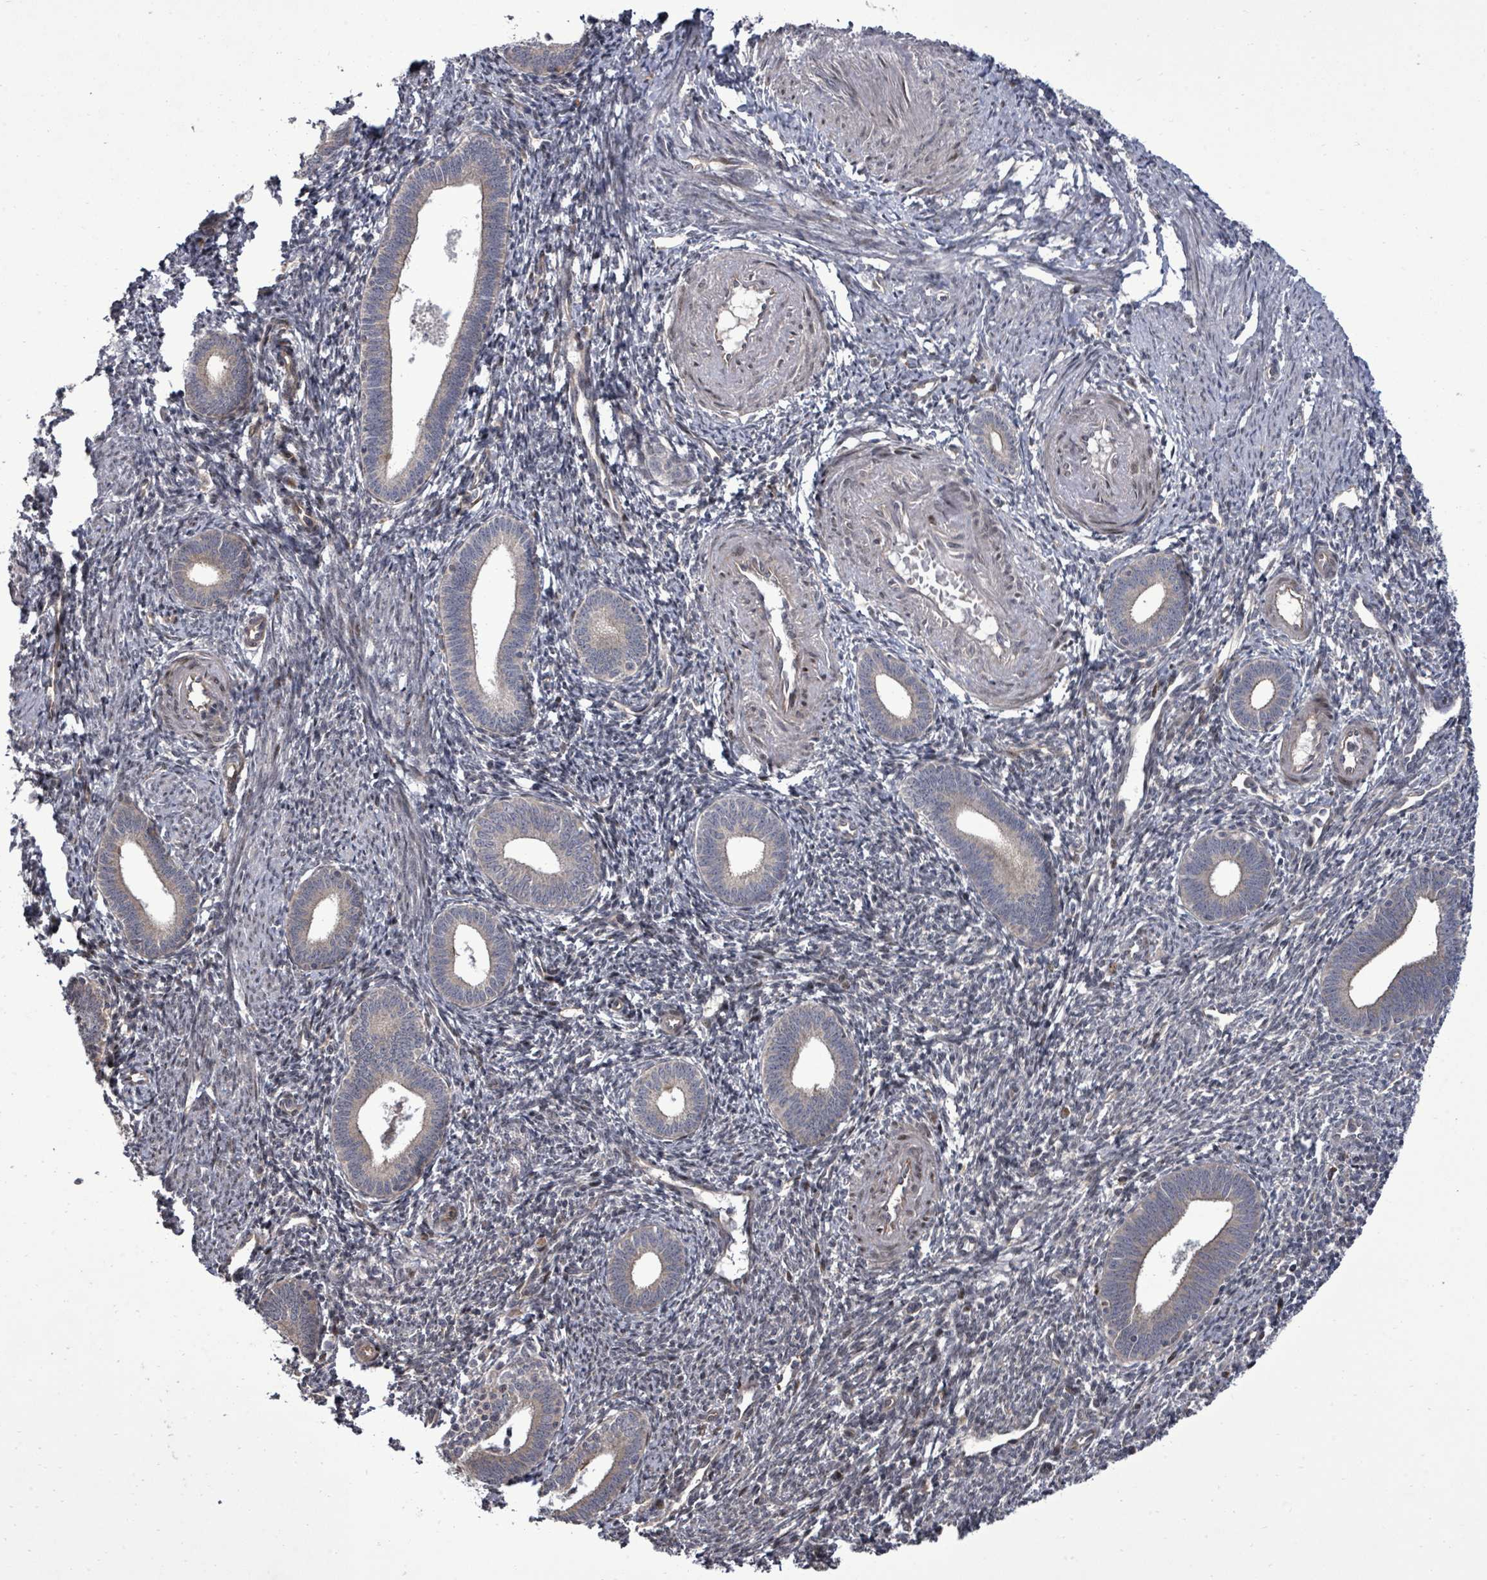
{"staining": {"intensity": "moderate", "quantity": "<25%", "location": "cytoplasmic/membranous"}, "tissue": "endometrium", "cell_type": "Cells in endometrial stroma", "image_type": "normal", "snomed": [{"axis": "morphology", "description": "Normal tissue, NOS"}, {"axis": "topography", "description": "Endometrium"}], "caption": "Protein staining displays moderate cytoplasmic/membranous staining in about <25% of cells in endometrial stroma in benign endometrium.", "gene": "KRTAP27", "patient": {"sex": "female", "age": 41}}